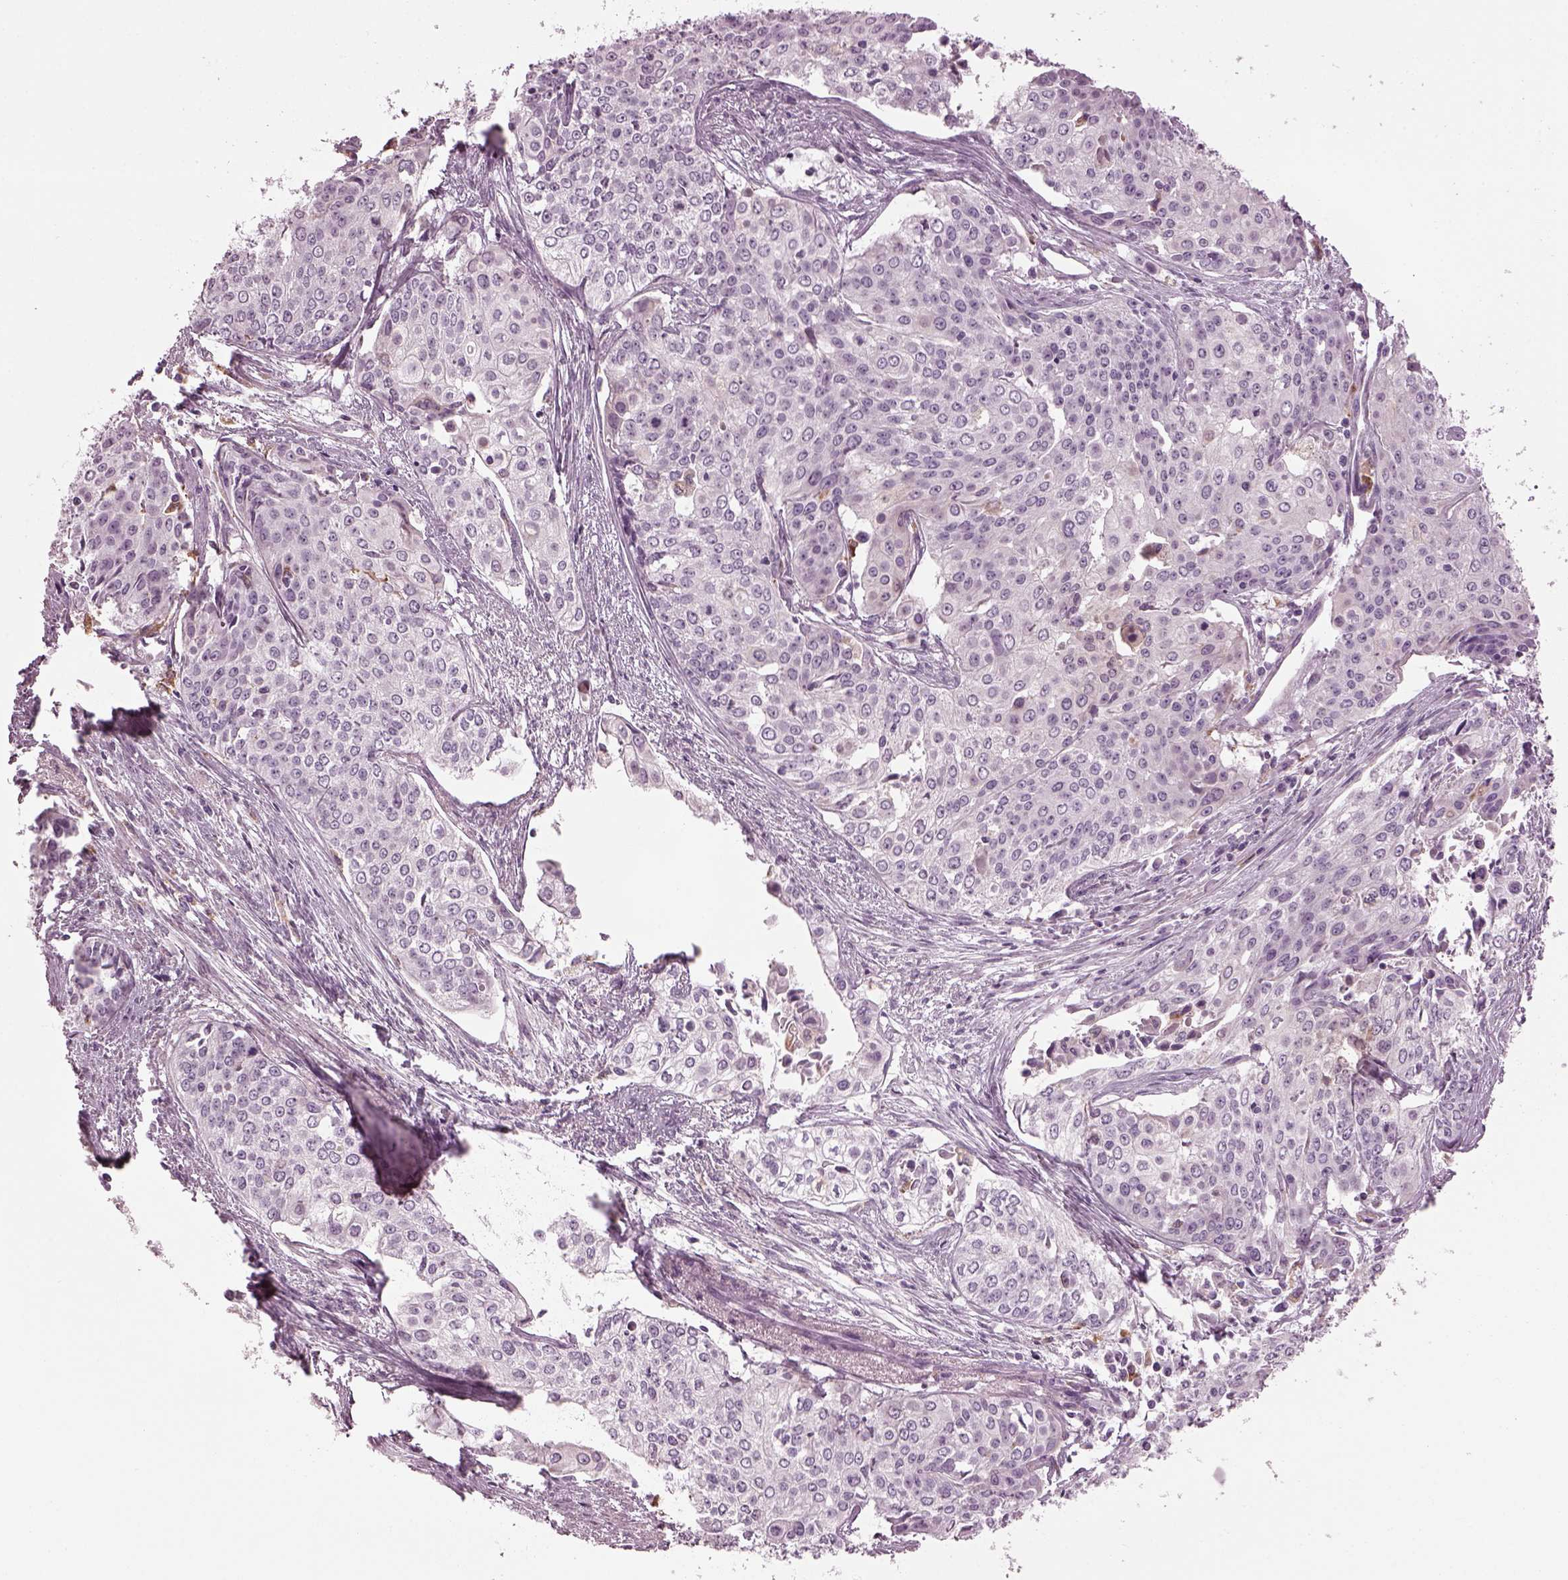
{"staining": {"intensity": "negative", "quantity": "none", "location": "none"}, "tissue": "cervical cancer", "cell_type": "Tumor cells", "image_type": "cancer", "snomed": [{"axis": "morphology", "description": "Squamous cell carcinoma, NOS"}, {"axis": "topography", "description": "Cervix"}], "caption": "Protein analysis of cervical squamous cell carcinoma displays no significant expression in tumor cells.", "gene": "TMEM231", "patient": {"sex": "female", "age": 39}}